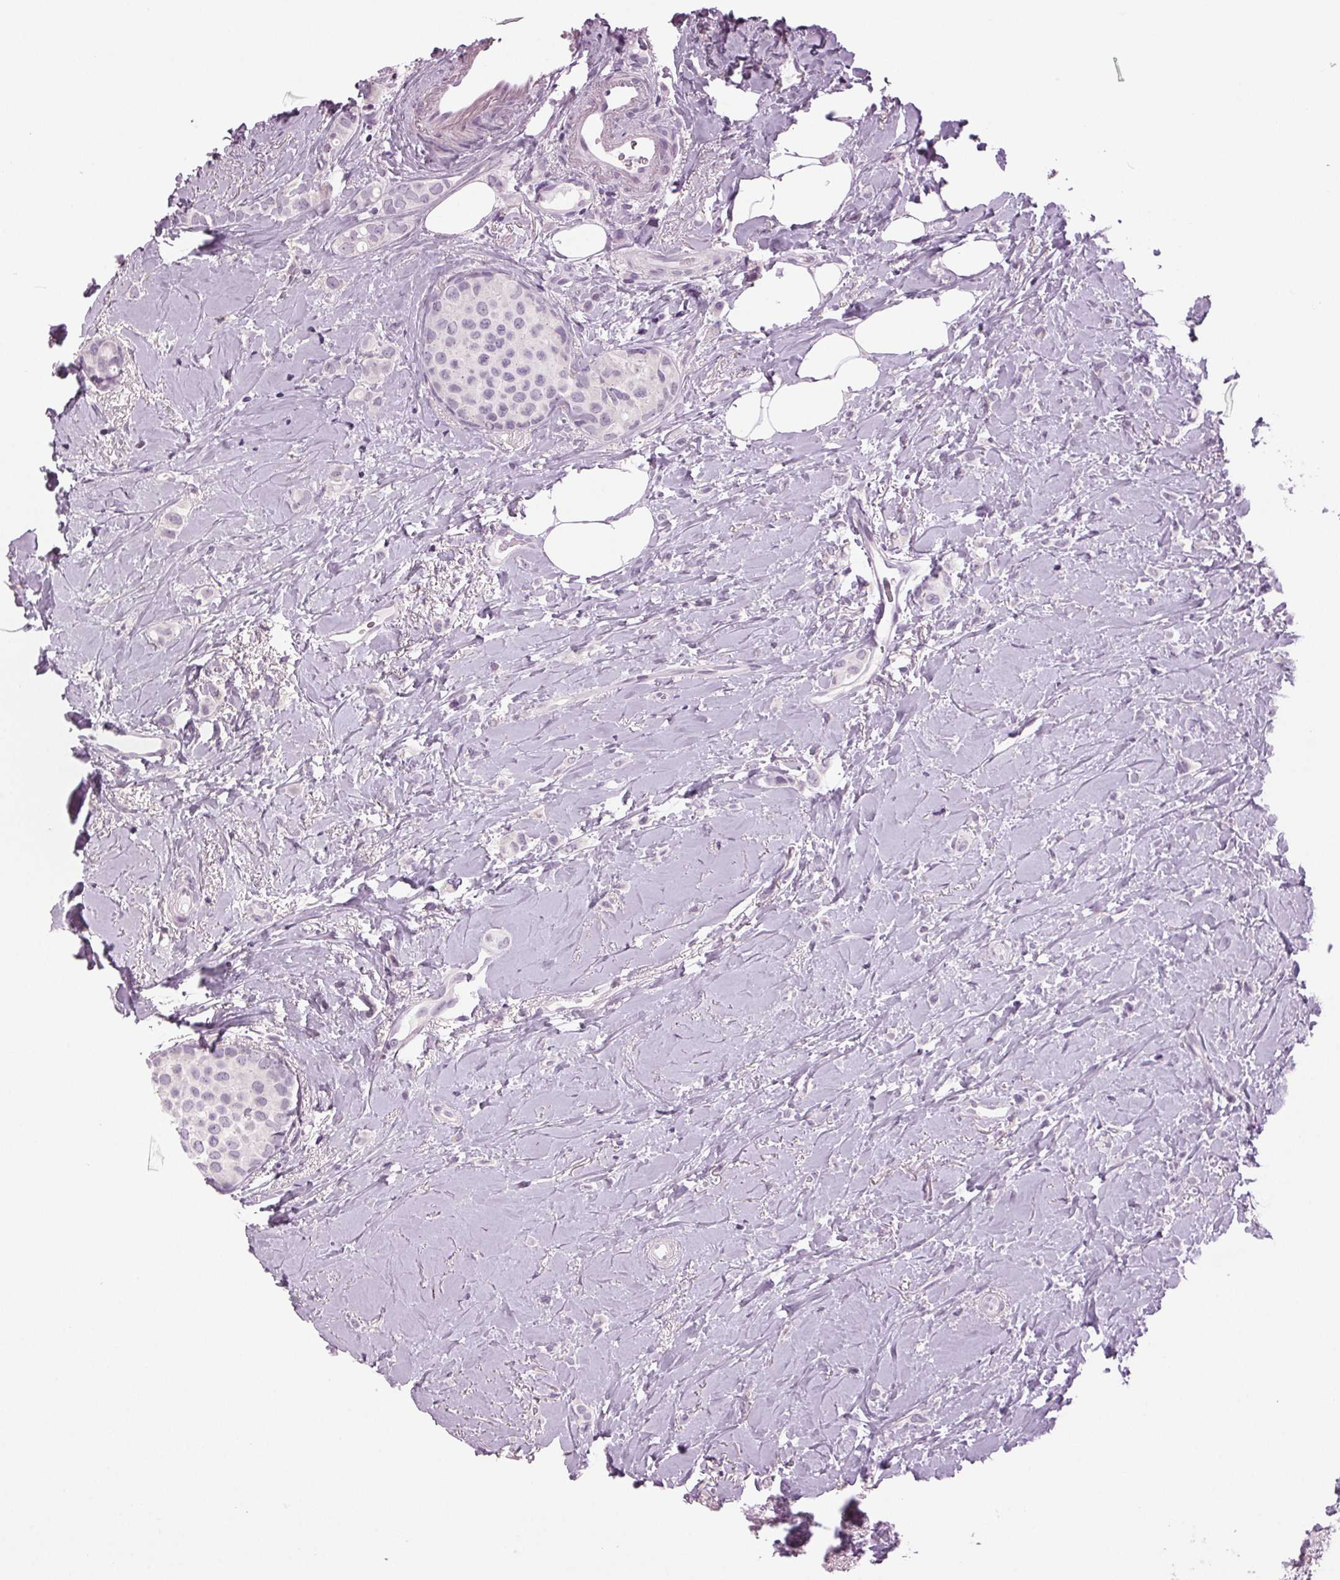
{"staining": {"intensity": "negative", "quantity": "none", "location": "none"}, "tissue": "breast cancer", "cell_type": "Tumor cells", "image_type": "cancer", "snomed": [{"axis": "morphology", "description": "Lobular carcinoma"}, {"axis": "topography", "description": "Breast"}], "caption": "Immunohistochemistry (IHC) micrograph of neoplastic tissue: breast cancer stained with DAB demonstrates no significant protein positivity in tumor cells. (Brightfield microscopy of DAB (3,3'-diaminobenzidine) immunohistochemistry (IHC) at high magnification).", "gene": "DNAH12", "patient": {"sex": "female", "age": 66}}